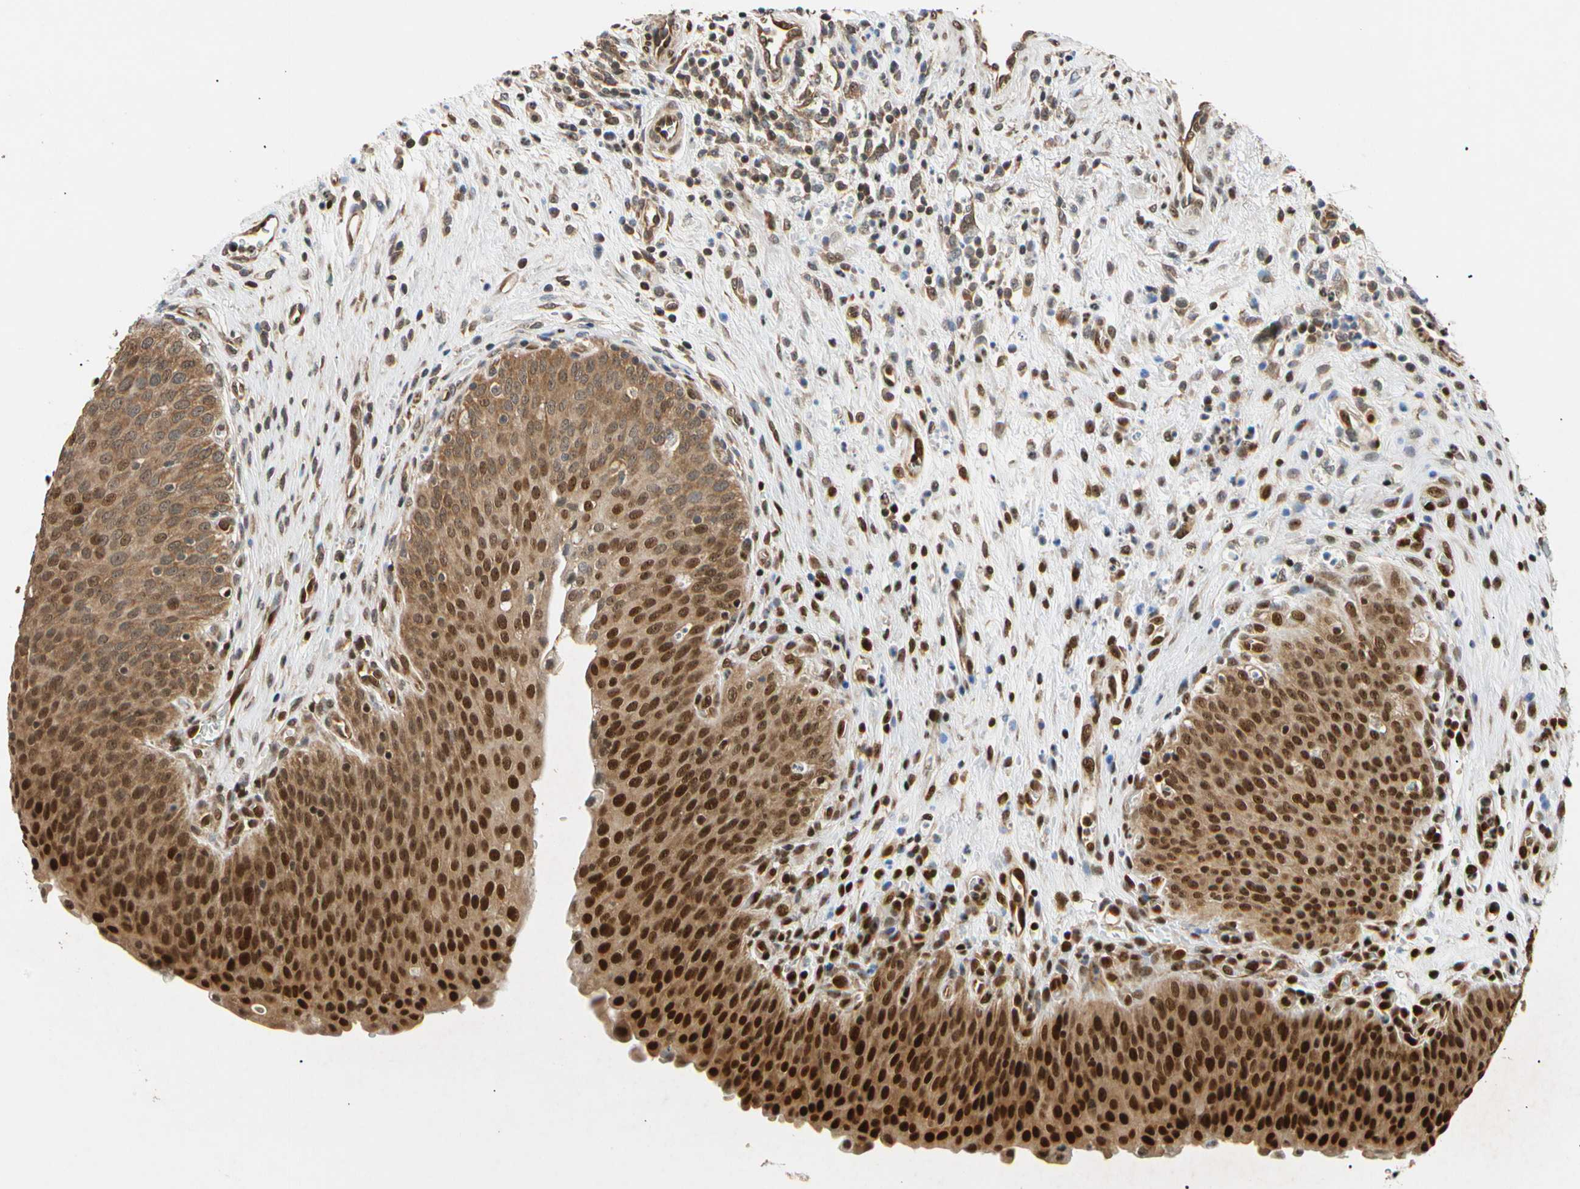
{"staining": {"intensity": "strong", "quantity": ">75%", "location": "cytoplasmic/membranous,nuclear"}, "tissue": "urinary bladder", "cell_type": "Urothelial cells", "image_type": "normal", "snomed": [{"axis": "morphology", "description": "Normal tissue, NOS"}, {"axis": "morphology", "description": "Dysplasia, NOS"}, {"axis": "topography", "description": "Urinary bladder"}], "caption": "Immunohistochemical staining of benign human urinary bladder exhibits >75% levels of strong cytoplasmic/membranous,nuclear protein expression in approximately >75% of urothelial cells.", "gene": "EIF1AX", "patient": {"sex": "male", "age": 35}}